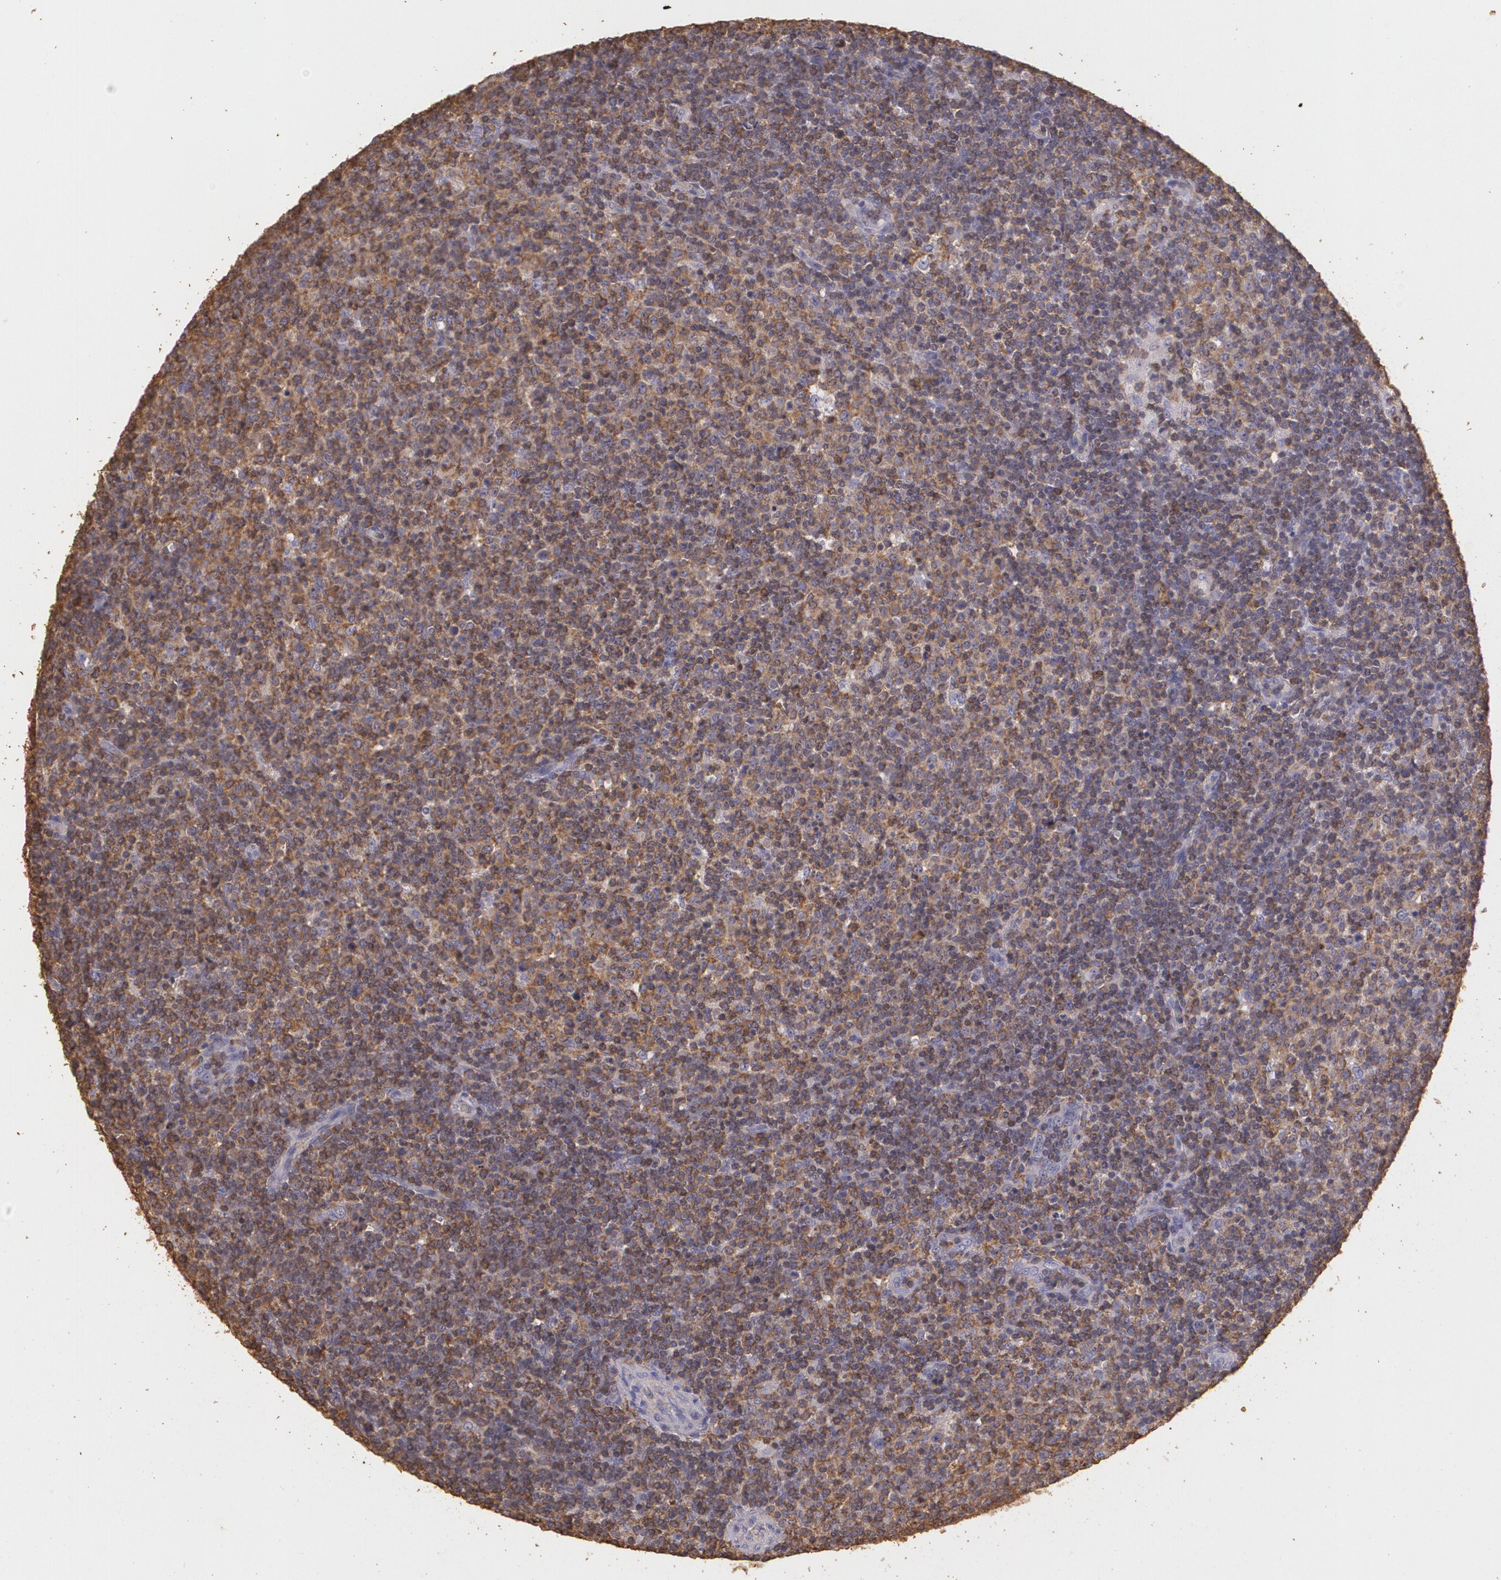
{"staining": {"intensity": "moderate", "quantity": ">75%", "location": "cytoplasmic/membranous"}, "tissue": "lymphoma", "cell_type": "Tumor cells", "image_type": "cancer", "snomed": [{"axis": "morphology", "description": "Malignant lymphoma, non-Hodgkin's type, Low grade"}, {"axis": "topography", "description": "Lymph node"}], "caption": "DAB immunohistochemical staining of human lymphoma reveals moderate cytoplasmic/membranous protein positivity in about >75% of tumor cells. The staining was performed using DAB to visualize the protein expression in brown, while the nuclei were stained in blue with hematoxylin (Magnification: 20x).", "gene": "TGFBR1", "patient": {"sex": "male", "age": 70}}